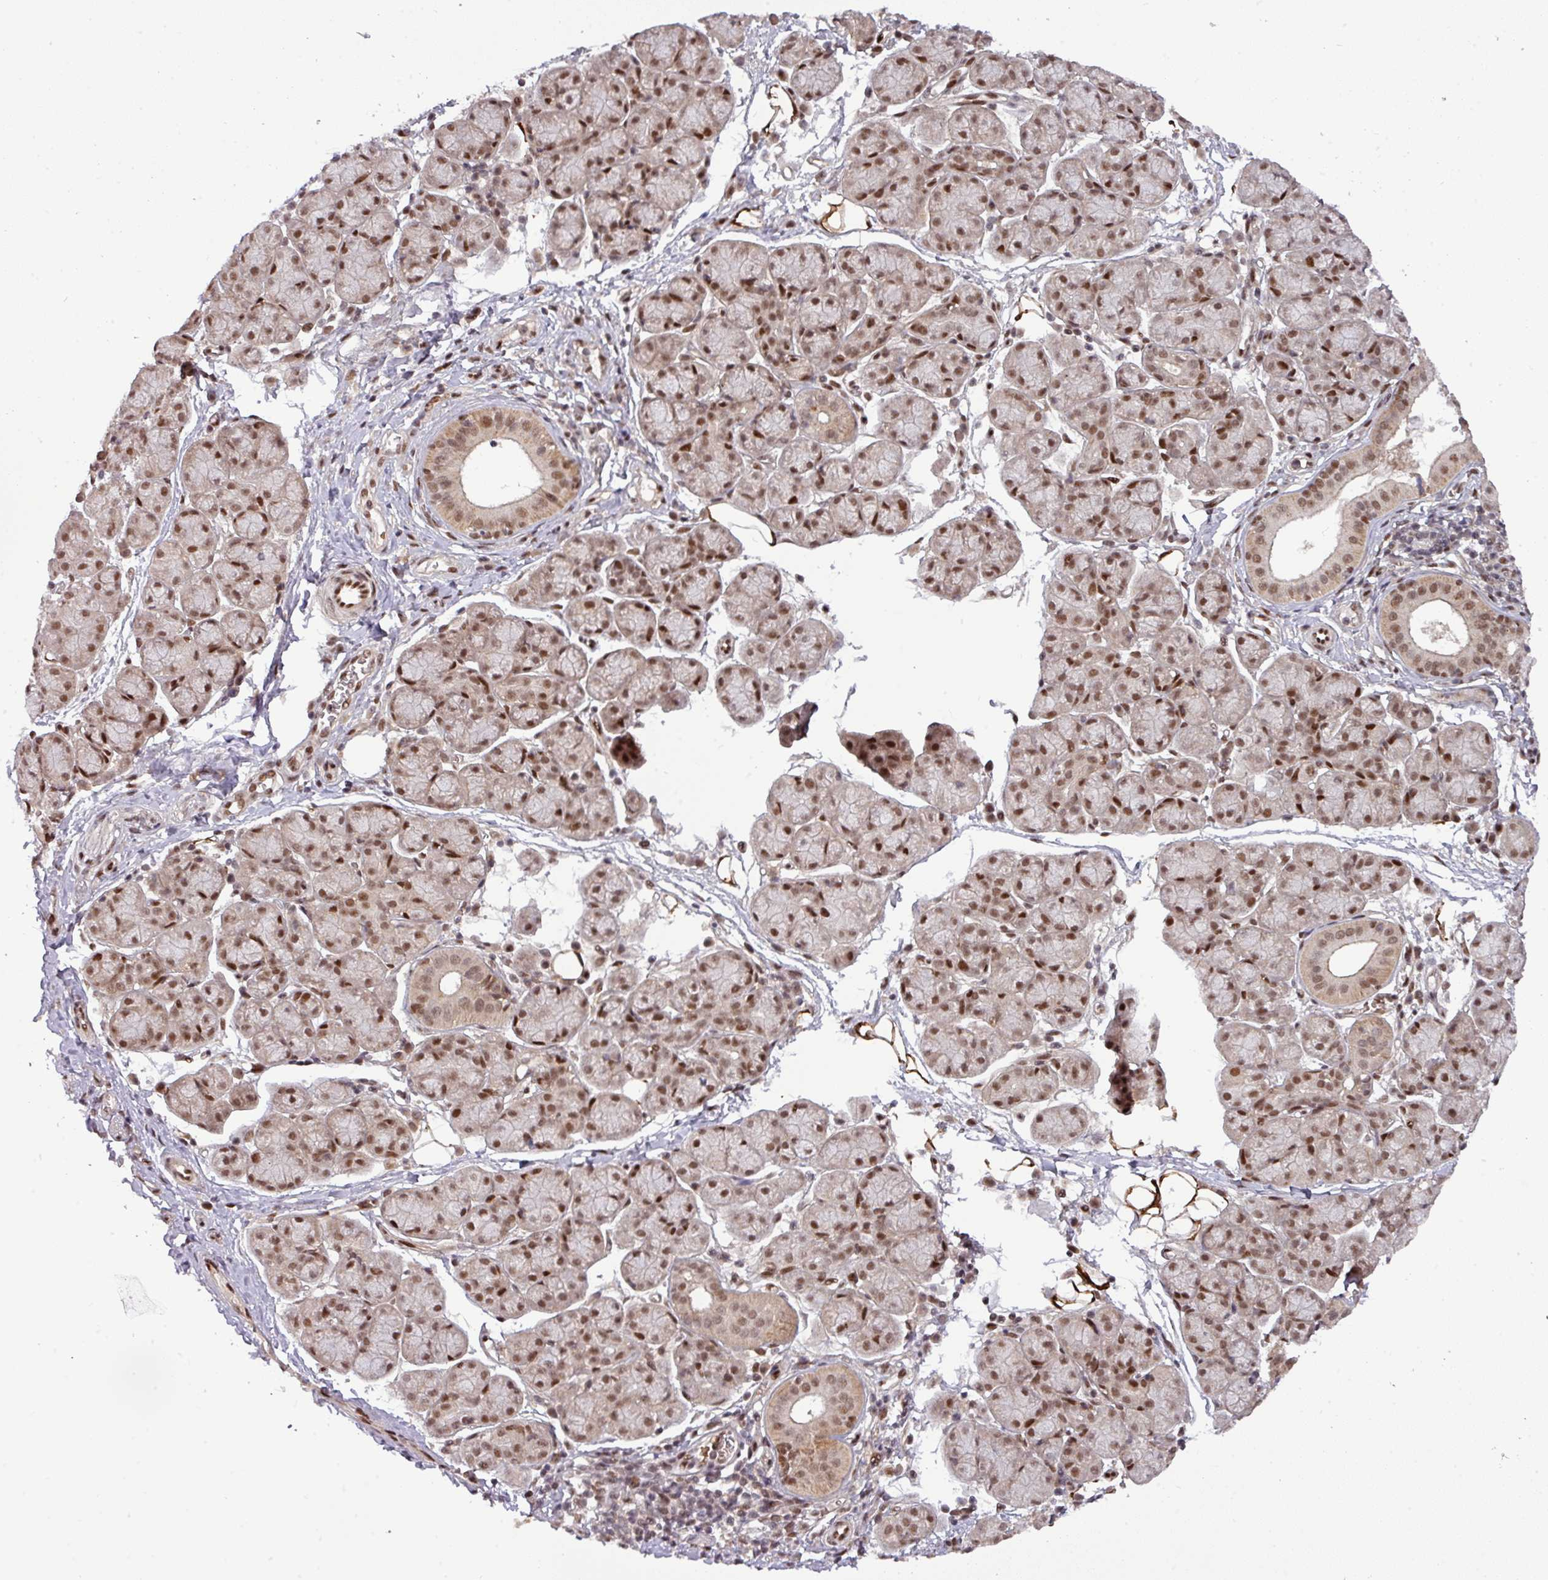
{"staining": {"intensity": "moderate", "quantity": ">75%", "location": "nuclear"}, "tissue": "salivary gland", "cell_type": "Glandular cells", "image_type": "normal", "snomed": [{"axis": "morphology", "description": "Normal tissue, NOS"}, {"axis": "morphology", "description": "Inflammation, NOS"}, {"axis": "topography", "description": "Lymph node"}, {"axis": "topography", "description": "Salivary gland"}], "caption": "Salivary gland stained with DAB immunohistochemistry displays medium levels of moderate nuclear positivity in approximately >75% of glandular cells. (DAB = brown stain, brightfield microscopy at high magnification).", "gene": "CIC", "patient": {"sex": "male", "age": 3}}